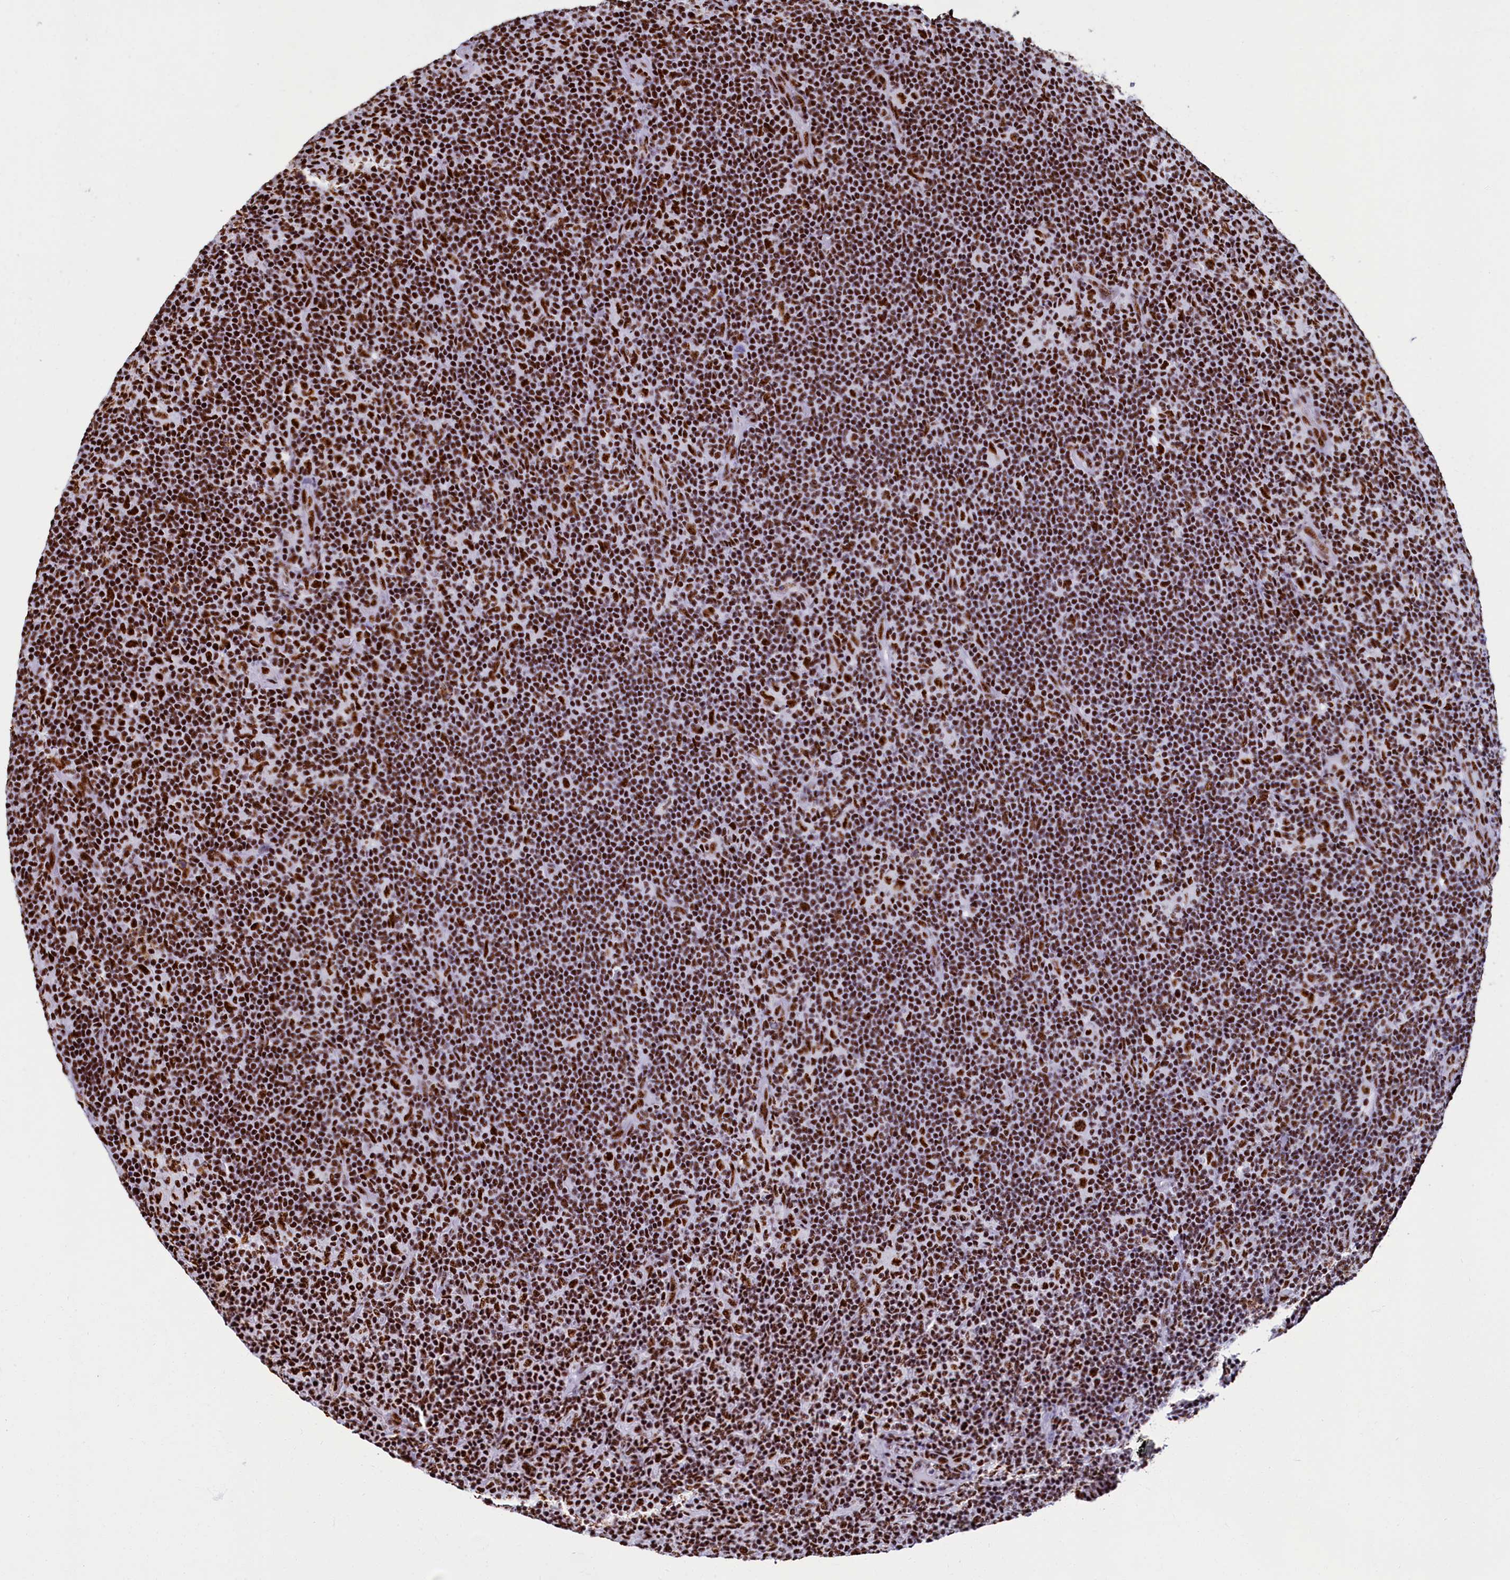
{"staining": {"intensity": "strong", "quantity": ">75%", "location": "nuclear"}, "tissue": "lymphoma", "cell_type": "Tumor cells", "image_type": "cancer", "snomed": [{"axis": "morphology", "description": "Hodgkin's disease, NOS"}, {"axis": "topography", "description": "Lymph node"}], "caption": "Brown immunohistochemical staining in human Hodgkin's disease reveals strong nuclear expression in about >75% of tumor cells. Nuclei are stained in blue.", "gene": "SRRM2", "patient": {"sex": "female", "age": 57}}